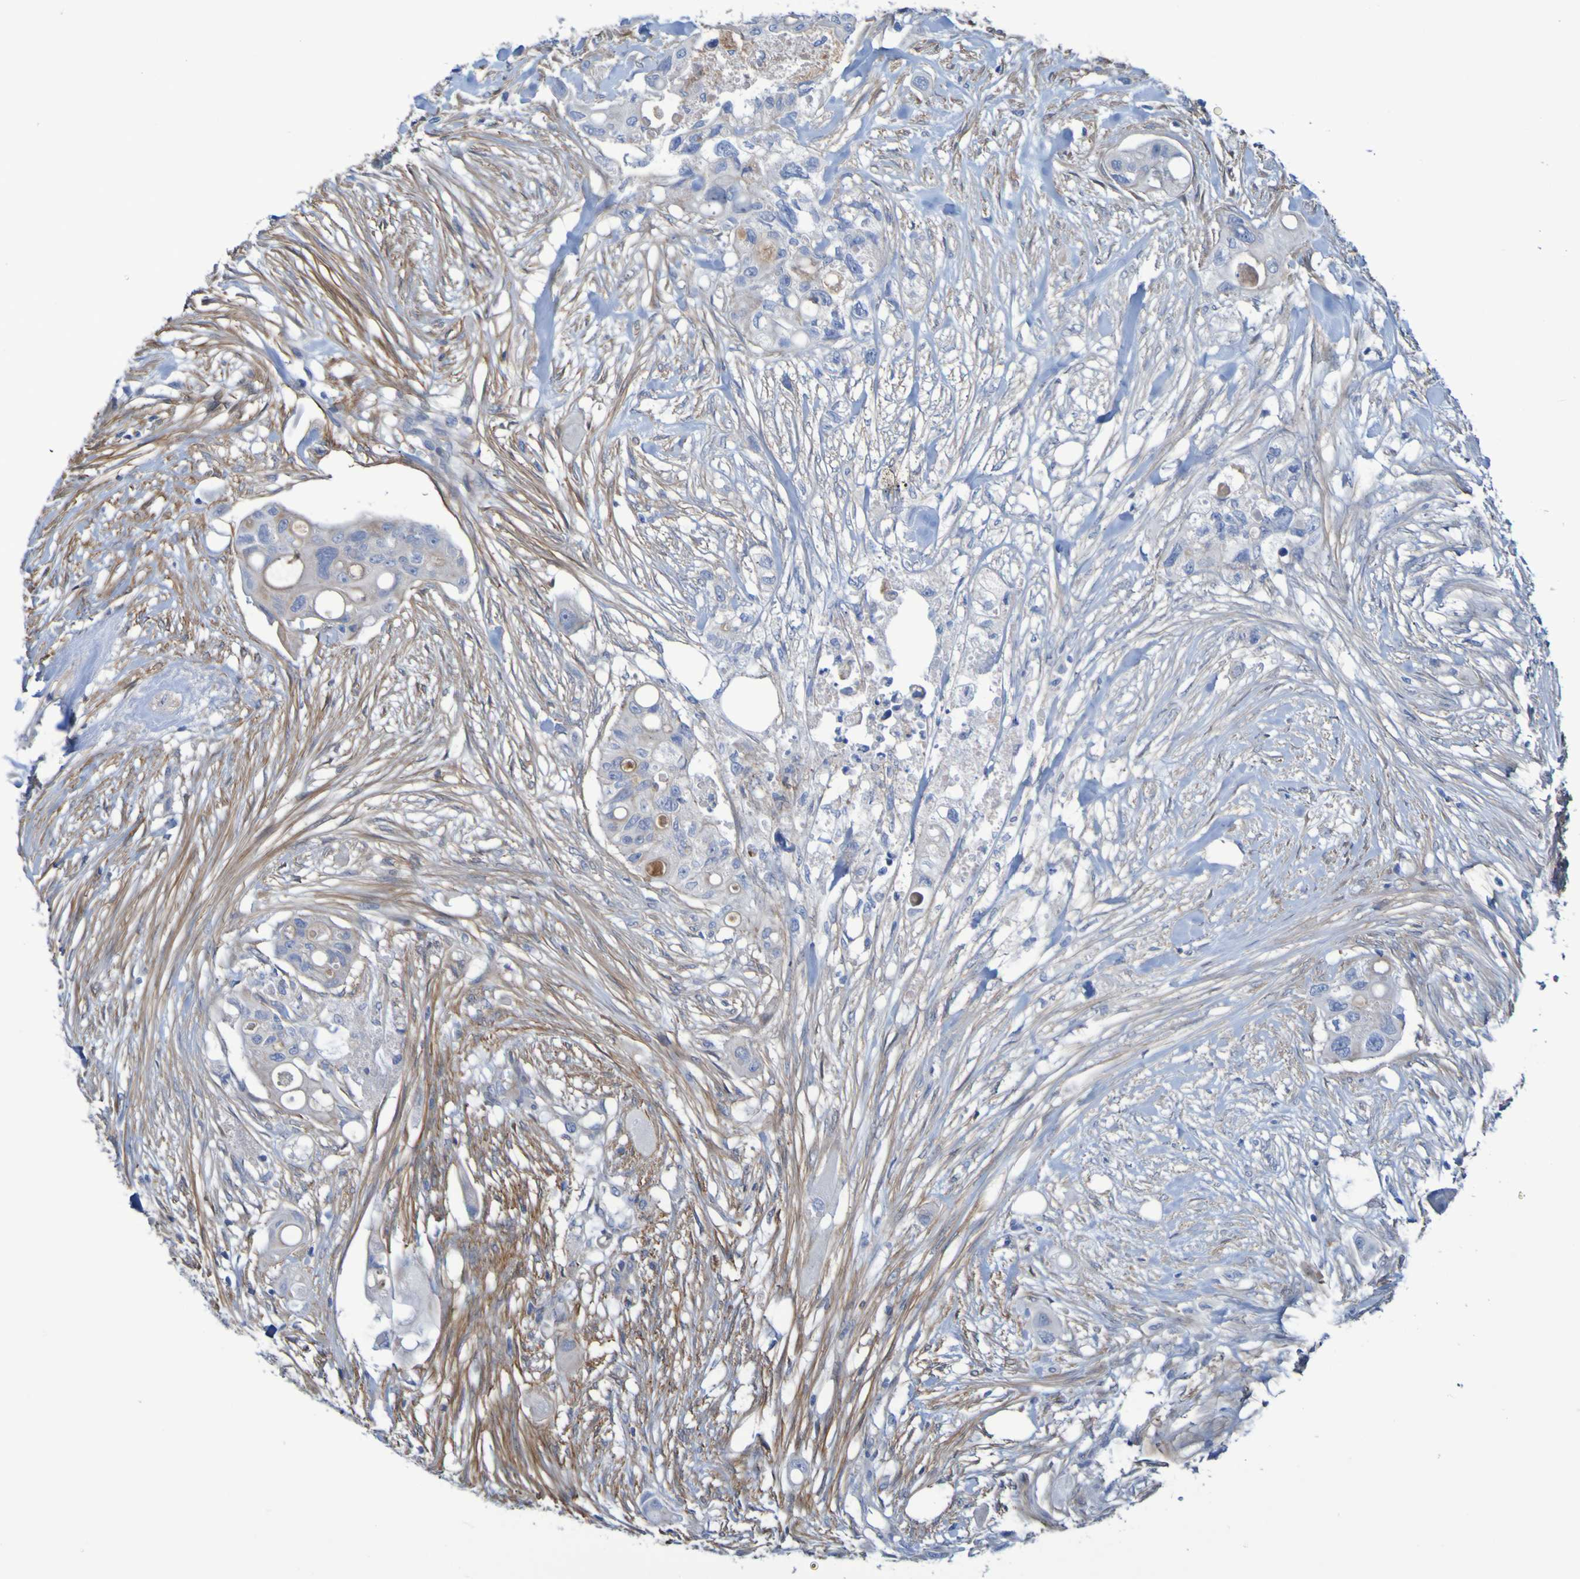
{"staining": {"intensity": "weak", "quantity": "<25%", "location": "cytoplasmic/membranous"}, "tissue": "colorectal cancer", "cell_type": "Tumor cells", "image_type": "cancer", "snomed": [{"axis": "morphology", "description": "Adenocarcinoma, NOS"}, {"axis": "topography", "description": "Colon"}], "caption": "High power microscopy photomicrograph of an immunohistochemistry (IHC) histopathology image of colorectal cancer (adenocarcinoma), revealing no significant positivity in tumor cells. (Stains: DAB immunohistochemistry with hematoxylin counter stain, Microscopy: brightfield microscopy at high magnification).", "gene": "LPP", "patient": {"sex": "female", "age": 57}}